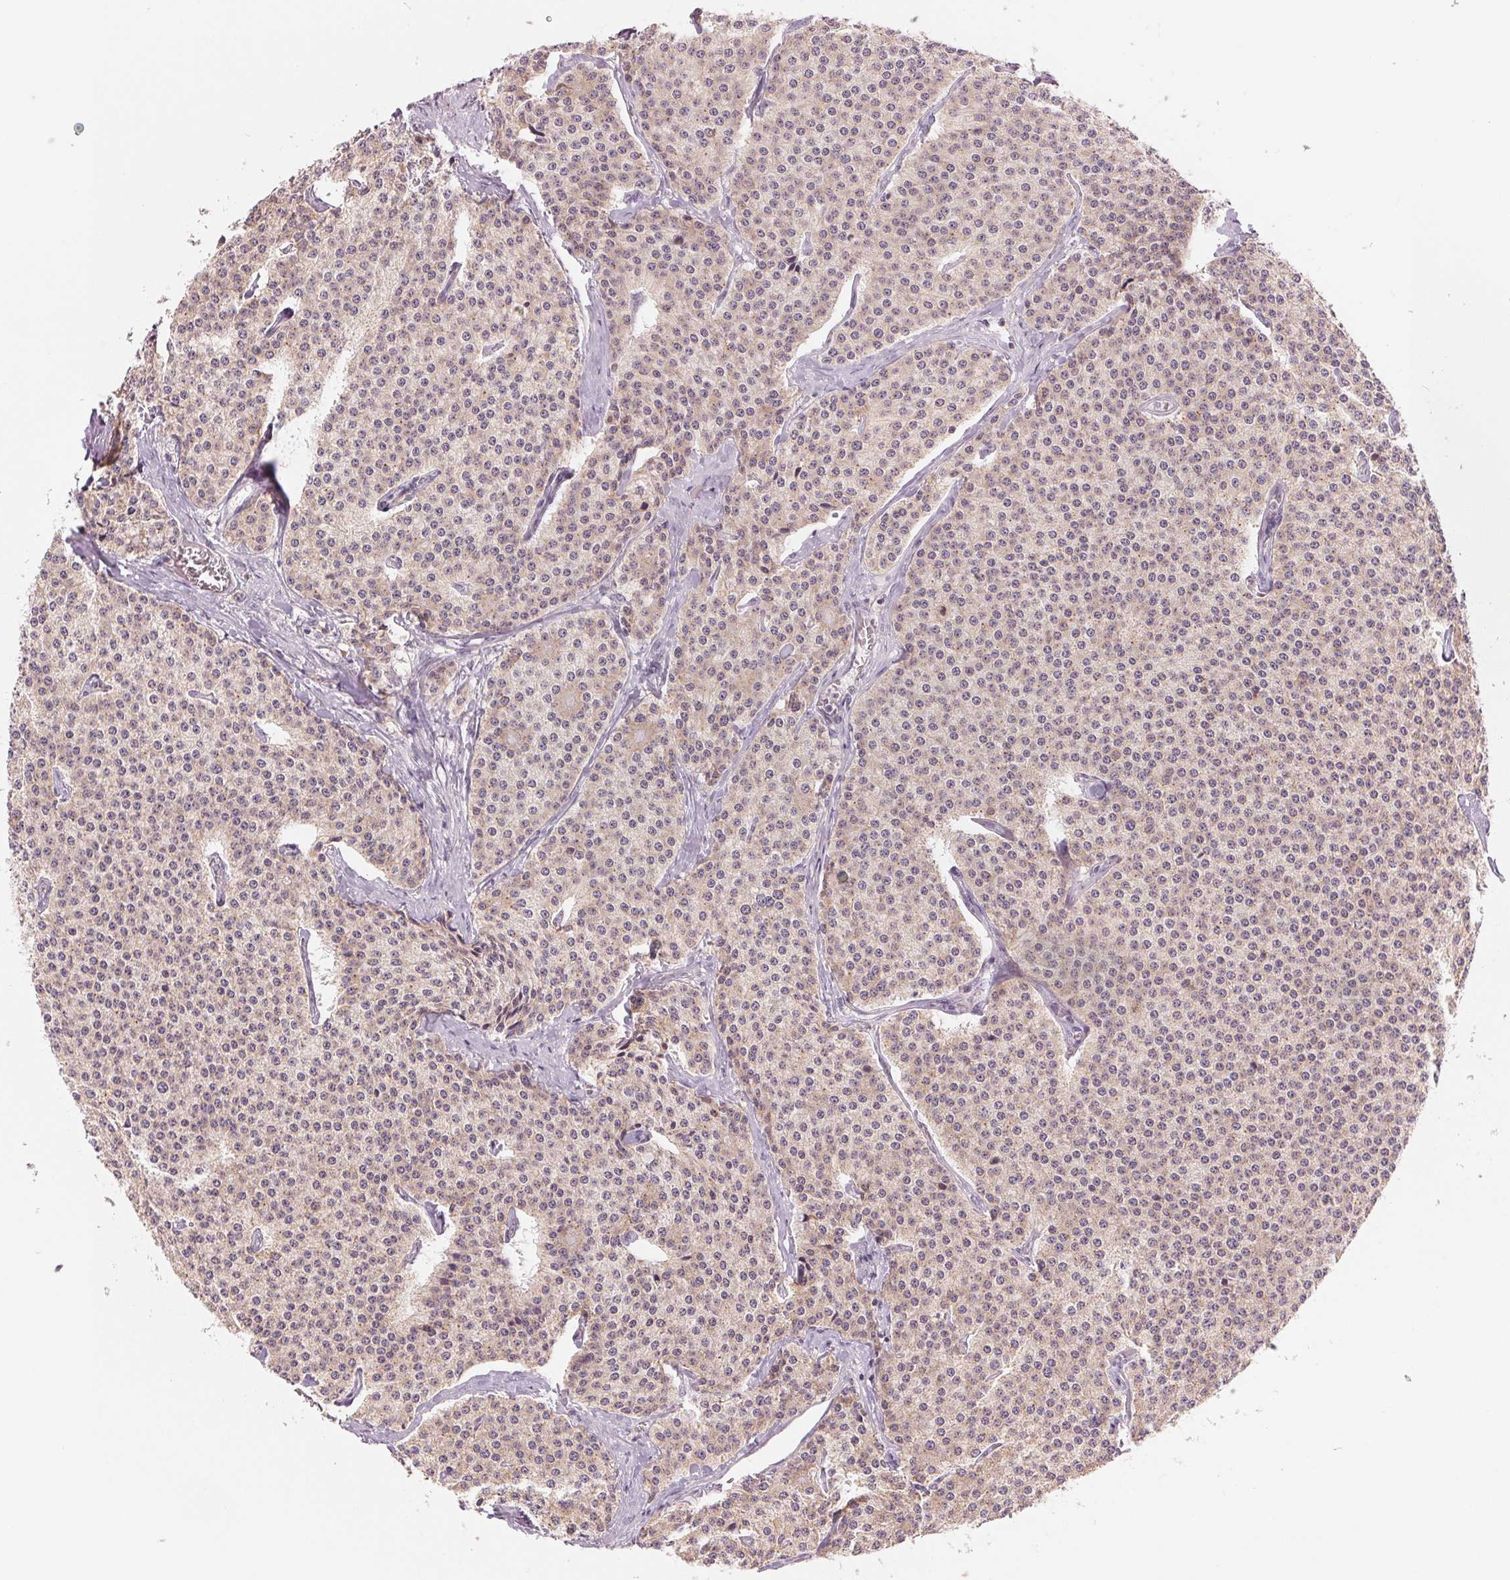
{"staining": {"intensity": "weak", "quantity": "25%-75%", "location": "cytoplasmic/membranous"}, "tissue": "carcinoid", "cell_type": "Tumor cells", "image_type": "cancer", "snomed": [{"axis": "morphology", "description": "Carcinoid, malignant, NOS"}, {"axis": "topography", "description": "Small intestine"}], "caption": "Carcinoid tissue demonstrates weak cytoplasmic/membranous expression in about 25%-75% of tumor cells, visualized by immunohistochemistry.", "gene": "TECR", "patient": {"sex": "female", "age": 64}}